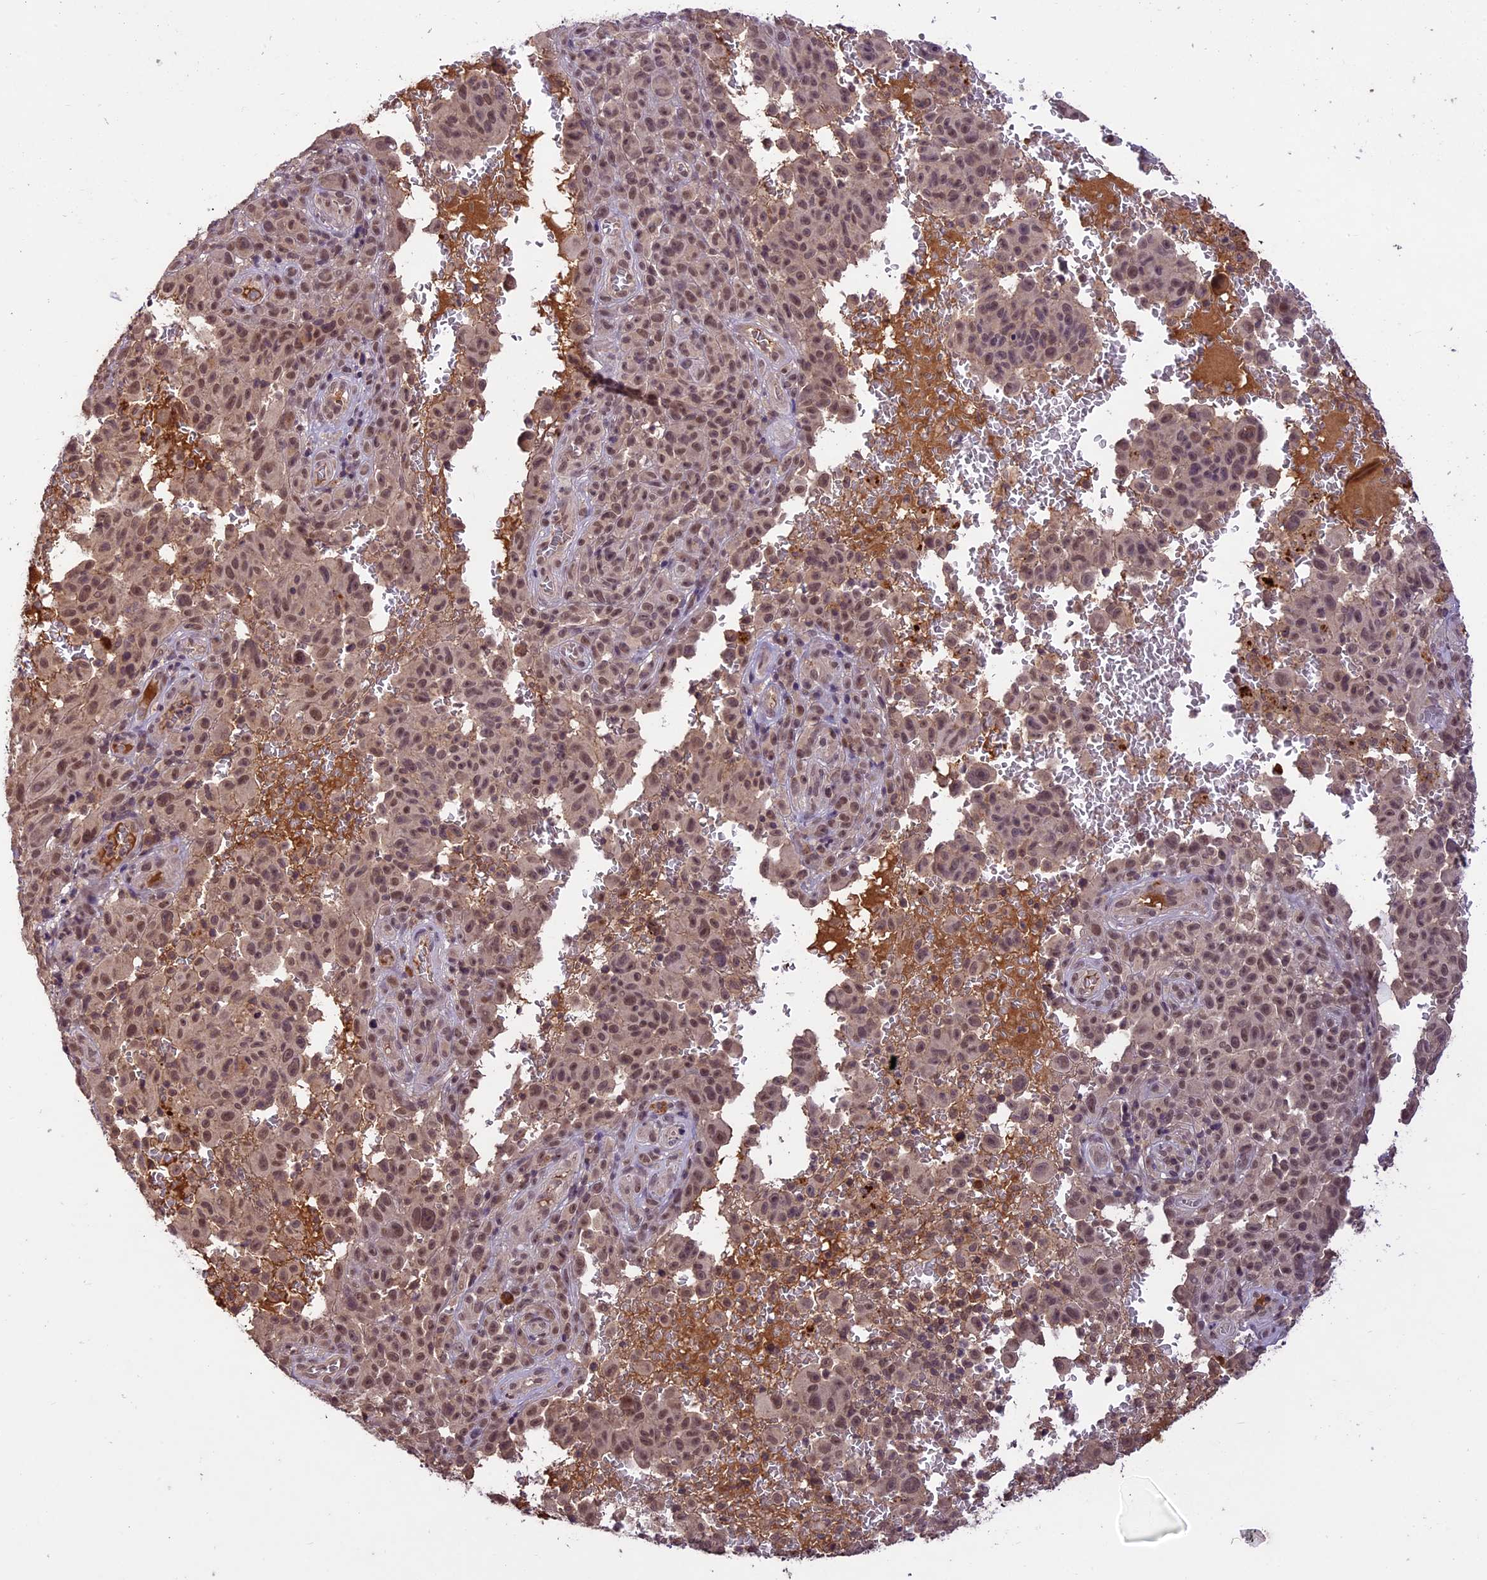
{"staining": {"intensity": "moderate", "quantity": ">75%", "location": "nuclear"}, "tissue": "melanoma", "cell_type": "Tumor cells", "image_type": "cancer", "snomed": [{"axis": "morphology", "description": "Malignant melanoma, NOS"}, {"axis": "topography", "description": "Skin"}], "caption": "Immunohistochemical staining of human melanoma reveals medium levels of moderate nuclear protein expression in about >75% of tumor cells.", "gene": "ATP10A", "patient": {"sex": "female", "age": 82}}